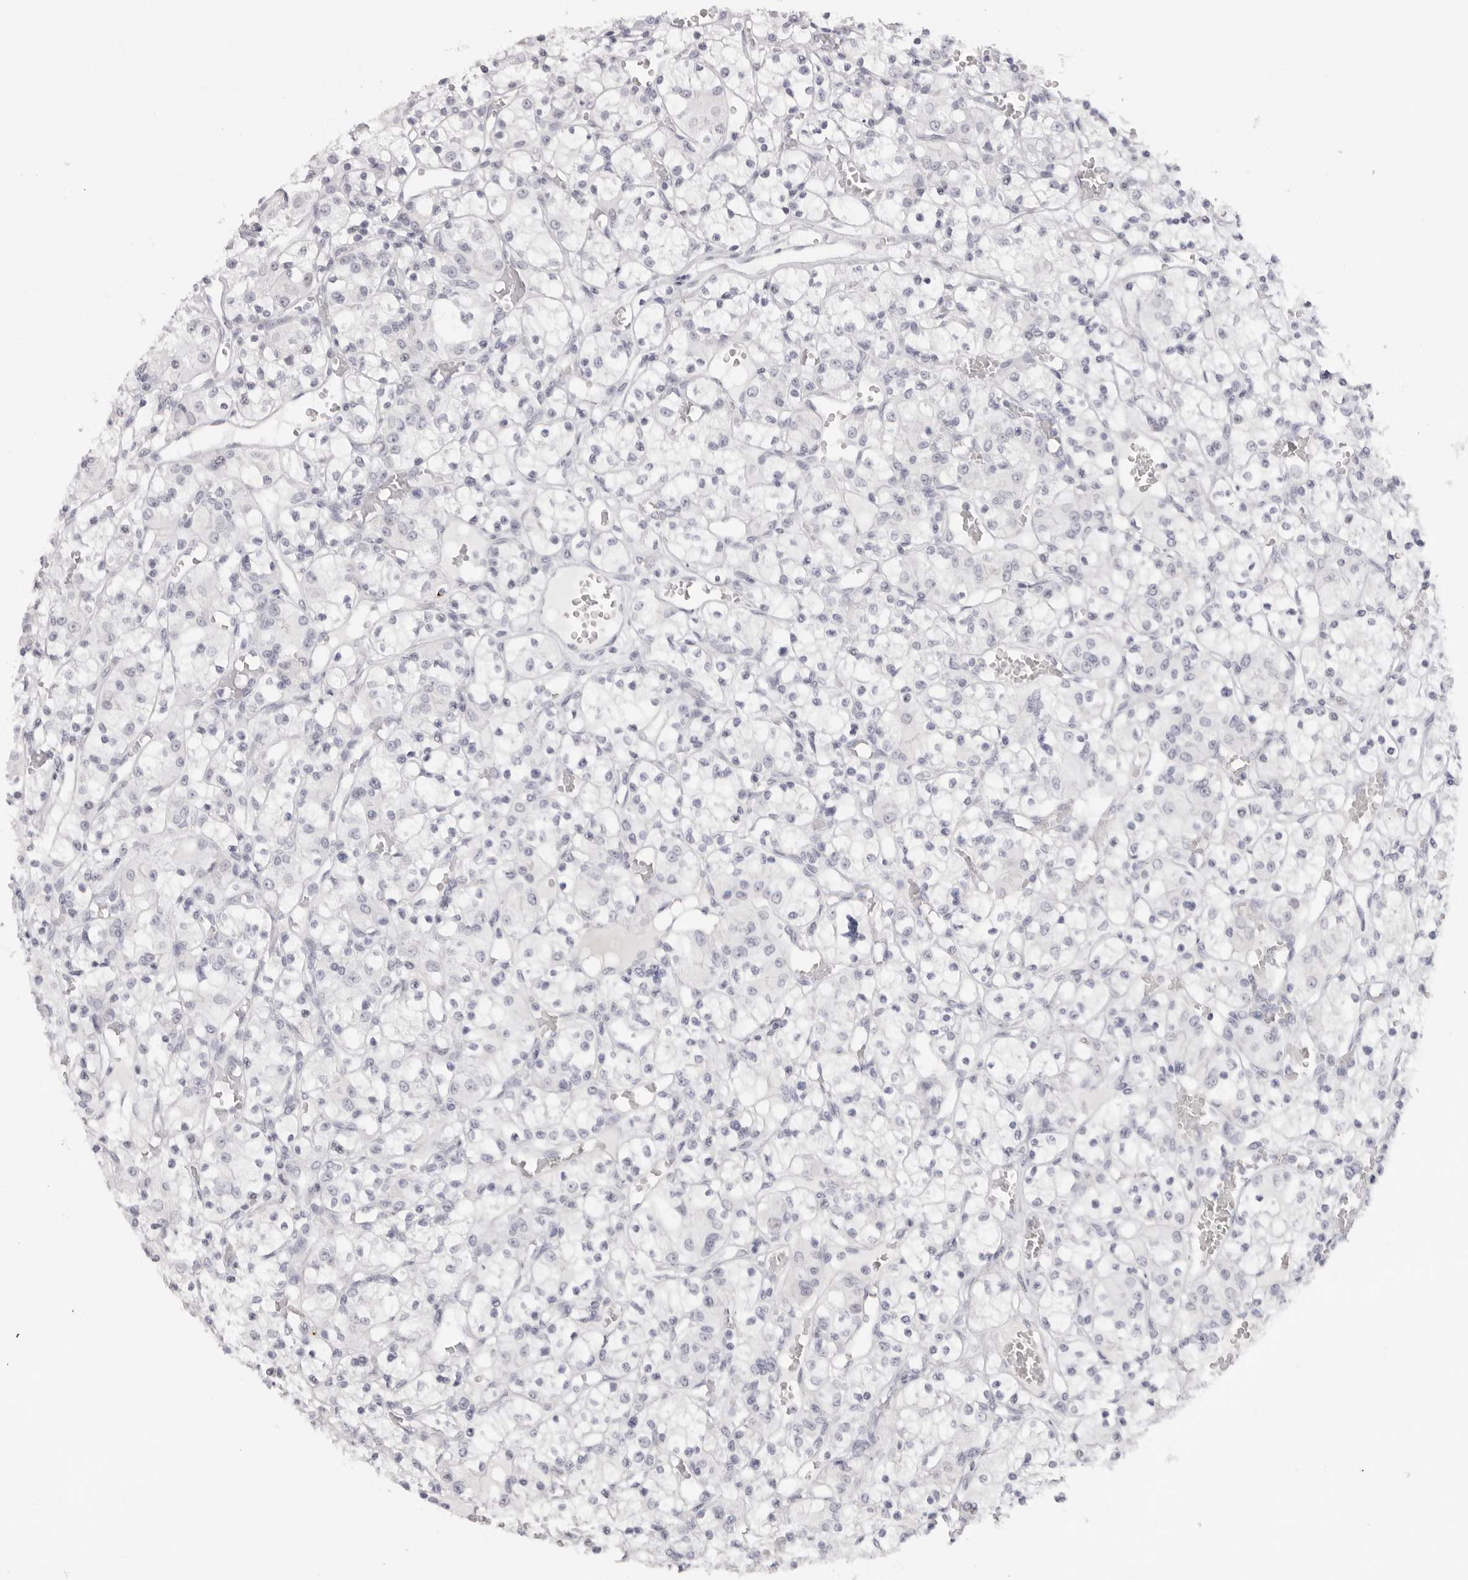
{"staining": {"intensity": "negative", "quantity": "none", "location": "none"}, "tissue": "renal cancer", "cell_type": "Tumor cells", "image_type": "cancer", "snomed": [{"axis": "morphology", "description": "Adenocarcinoma, NOS"}, {"axis": "topography", "description": "Kidney"}], "caption": "This micrograph is of renal cancer (adenocarcinoma) stained with immunohistochemistry (IHC) to label a protein in brown with the nuclei are counter-stained blue. There is no positivity in tumor cells.", "gene": "KLK12", "patient": {"sex": "female", "age": 59}}